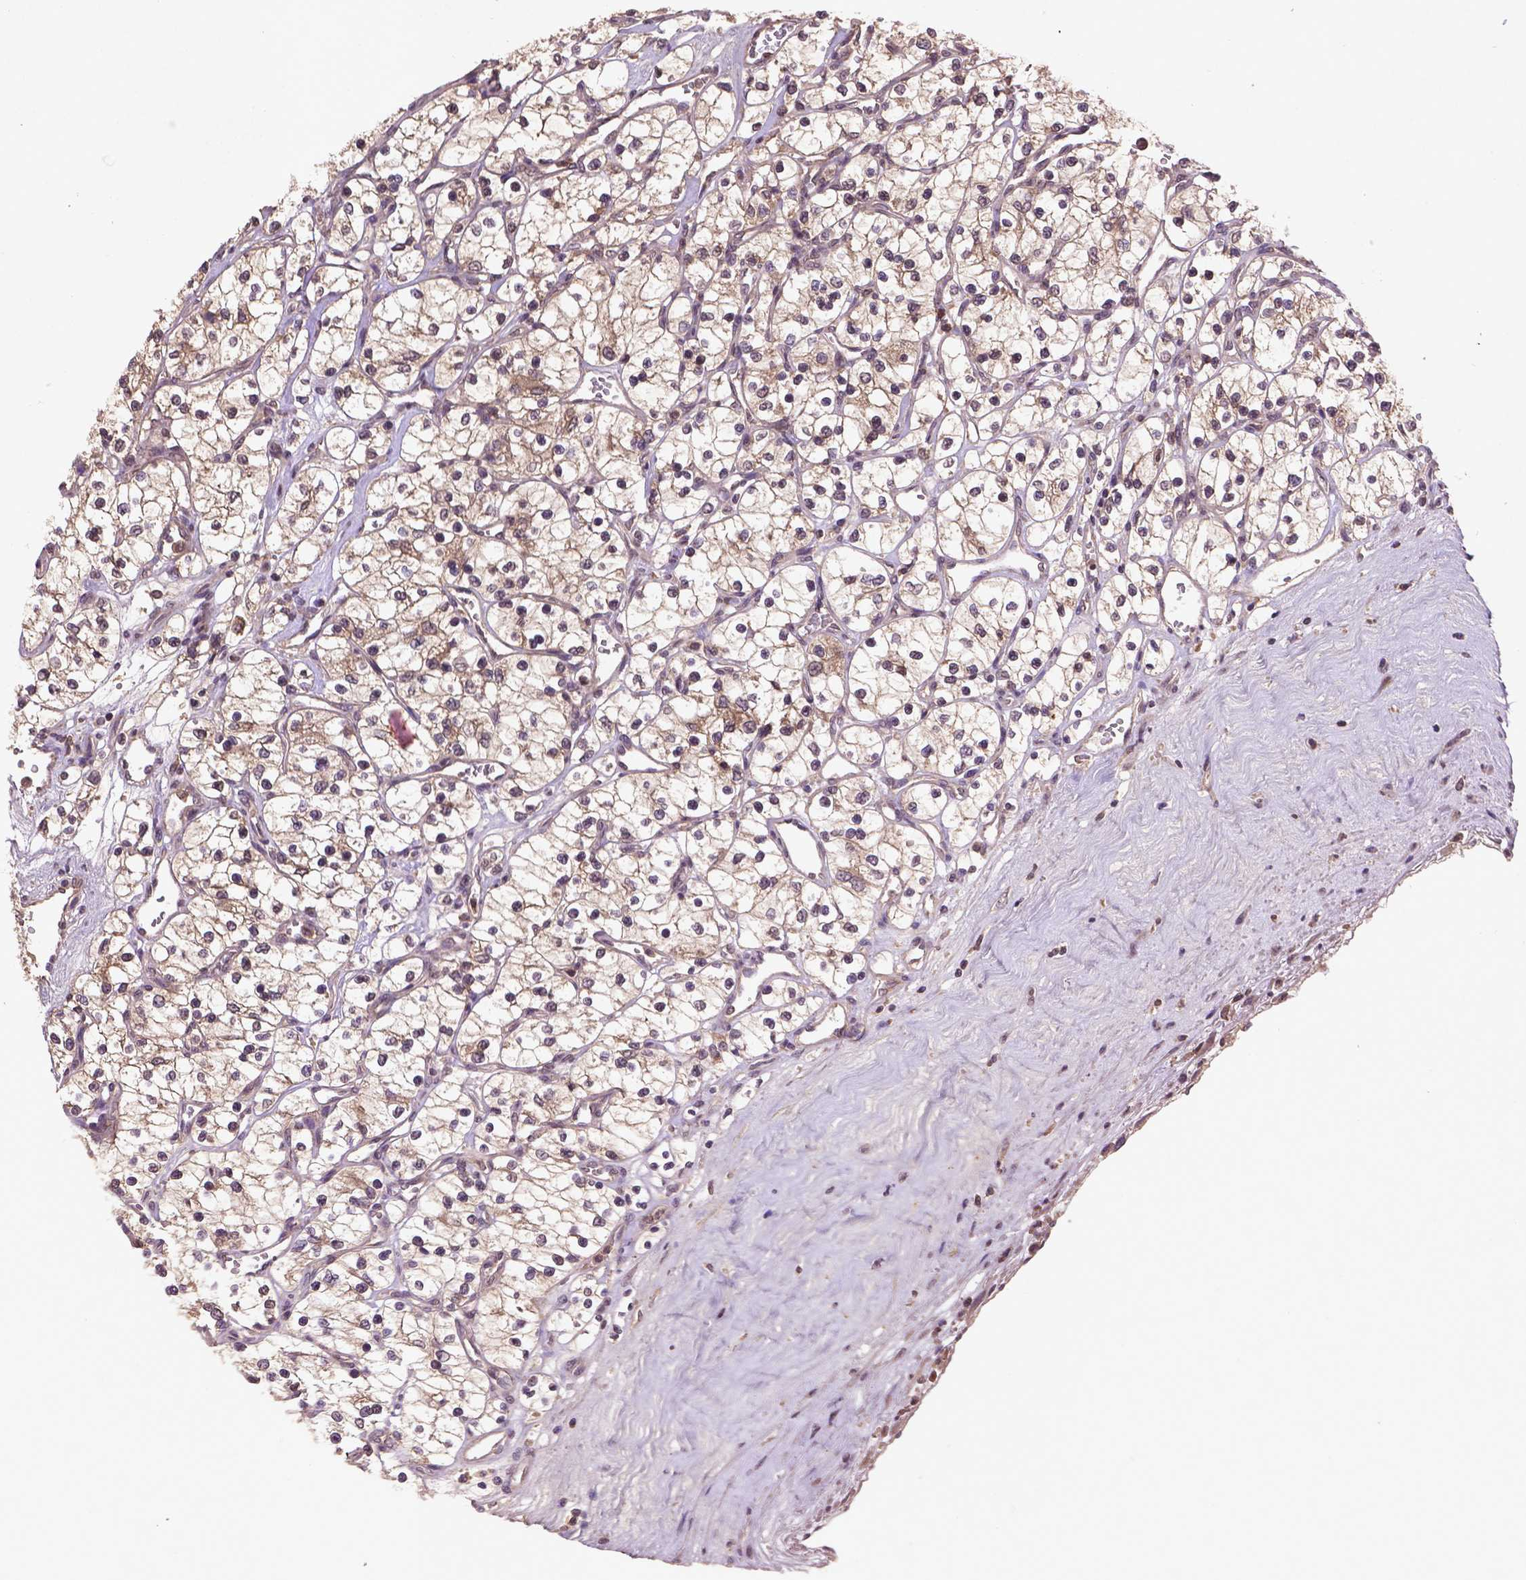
{"staining": {"intensity": "weak", "quantity": "25%-75%", "location": "cytoplasmic/membranous"}, "tissue": "renal cancer", "cell_type": "Tumor cells", "image_type": "cancer", "snomed": [{"axis": "morphology", "description": "Adenocarcinoma, NOS"}, {"axis": "topography", "description": "Kidney"}], "caption": "Weak cytoplasmic/membranous protein expression is appreciated in approximately 25%-75% of tumor cells in renal adenocarcinoma.", "gene": "NIPAL2", "patient": {"sex": "female", "age": 69}}